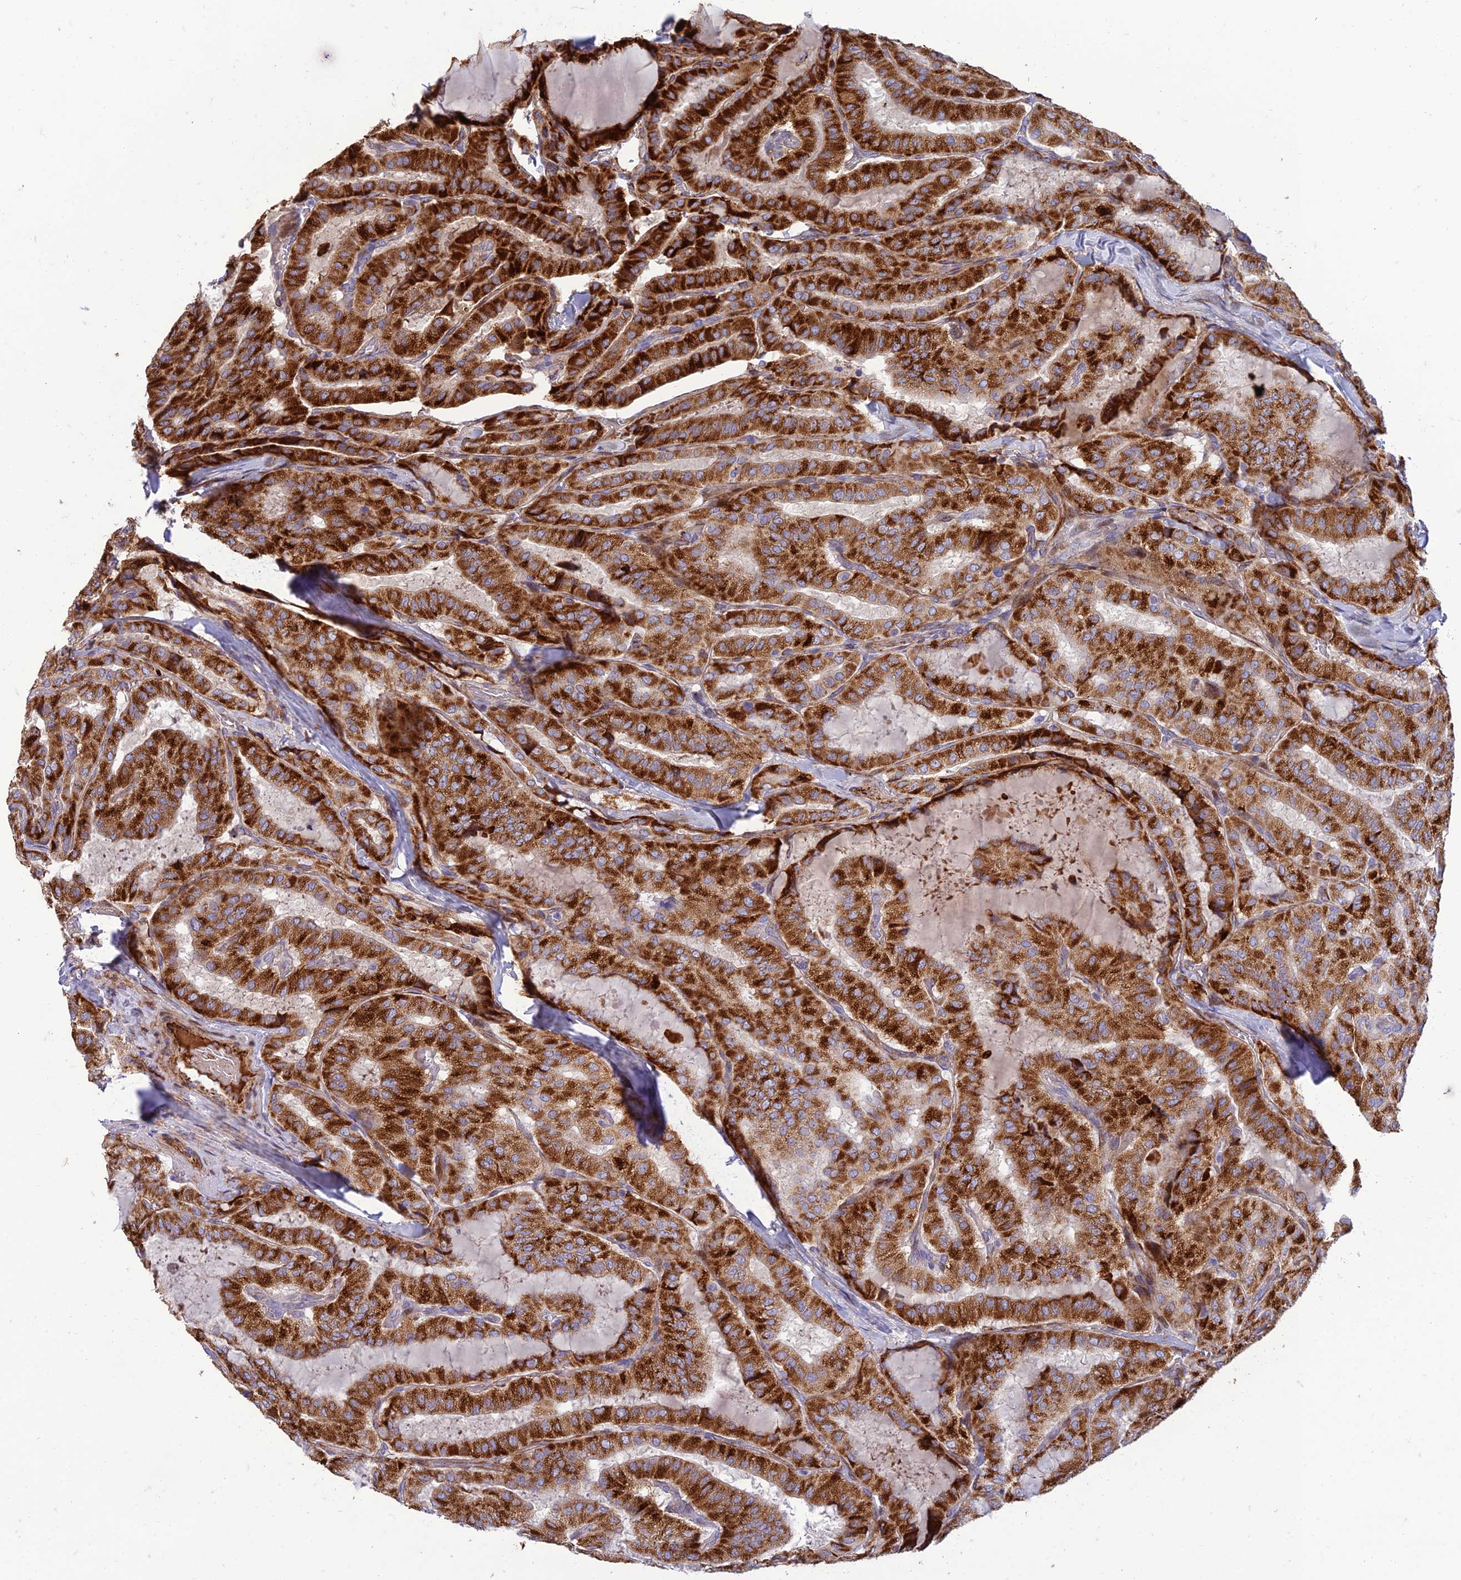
{"staining": {"intensity": "strong", "quantity": ">75%", "location": "cytoplasmic/membranous"}, "tissue": "thyroid cancer", "cell_type": "Tumor cells", "image_type": "cancer", "snomed": [{"axis": "morphology", "description": "Normal tissue, NOS"}, {"axis": "morphology", "description": "Papillary adenocarcinoma, NOS"}, {"axis": "topography", "description": "Thyroid gland"}], "caption": "Papillary adenocarcinoma (thyroid) stained for a protein shows strong cytoplasmic/membranous positivity in tumor cells.", "gene": "SEL1L3", "patient": {"sex": "female", "age": 59}}